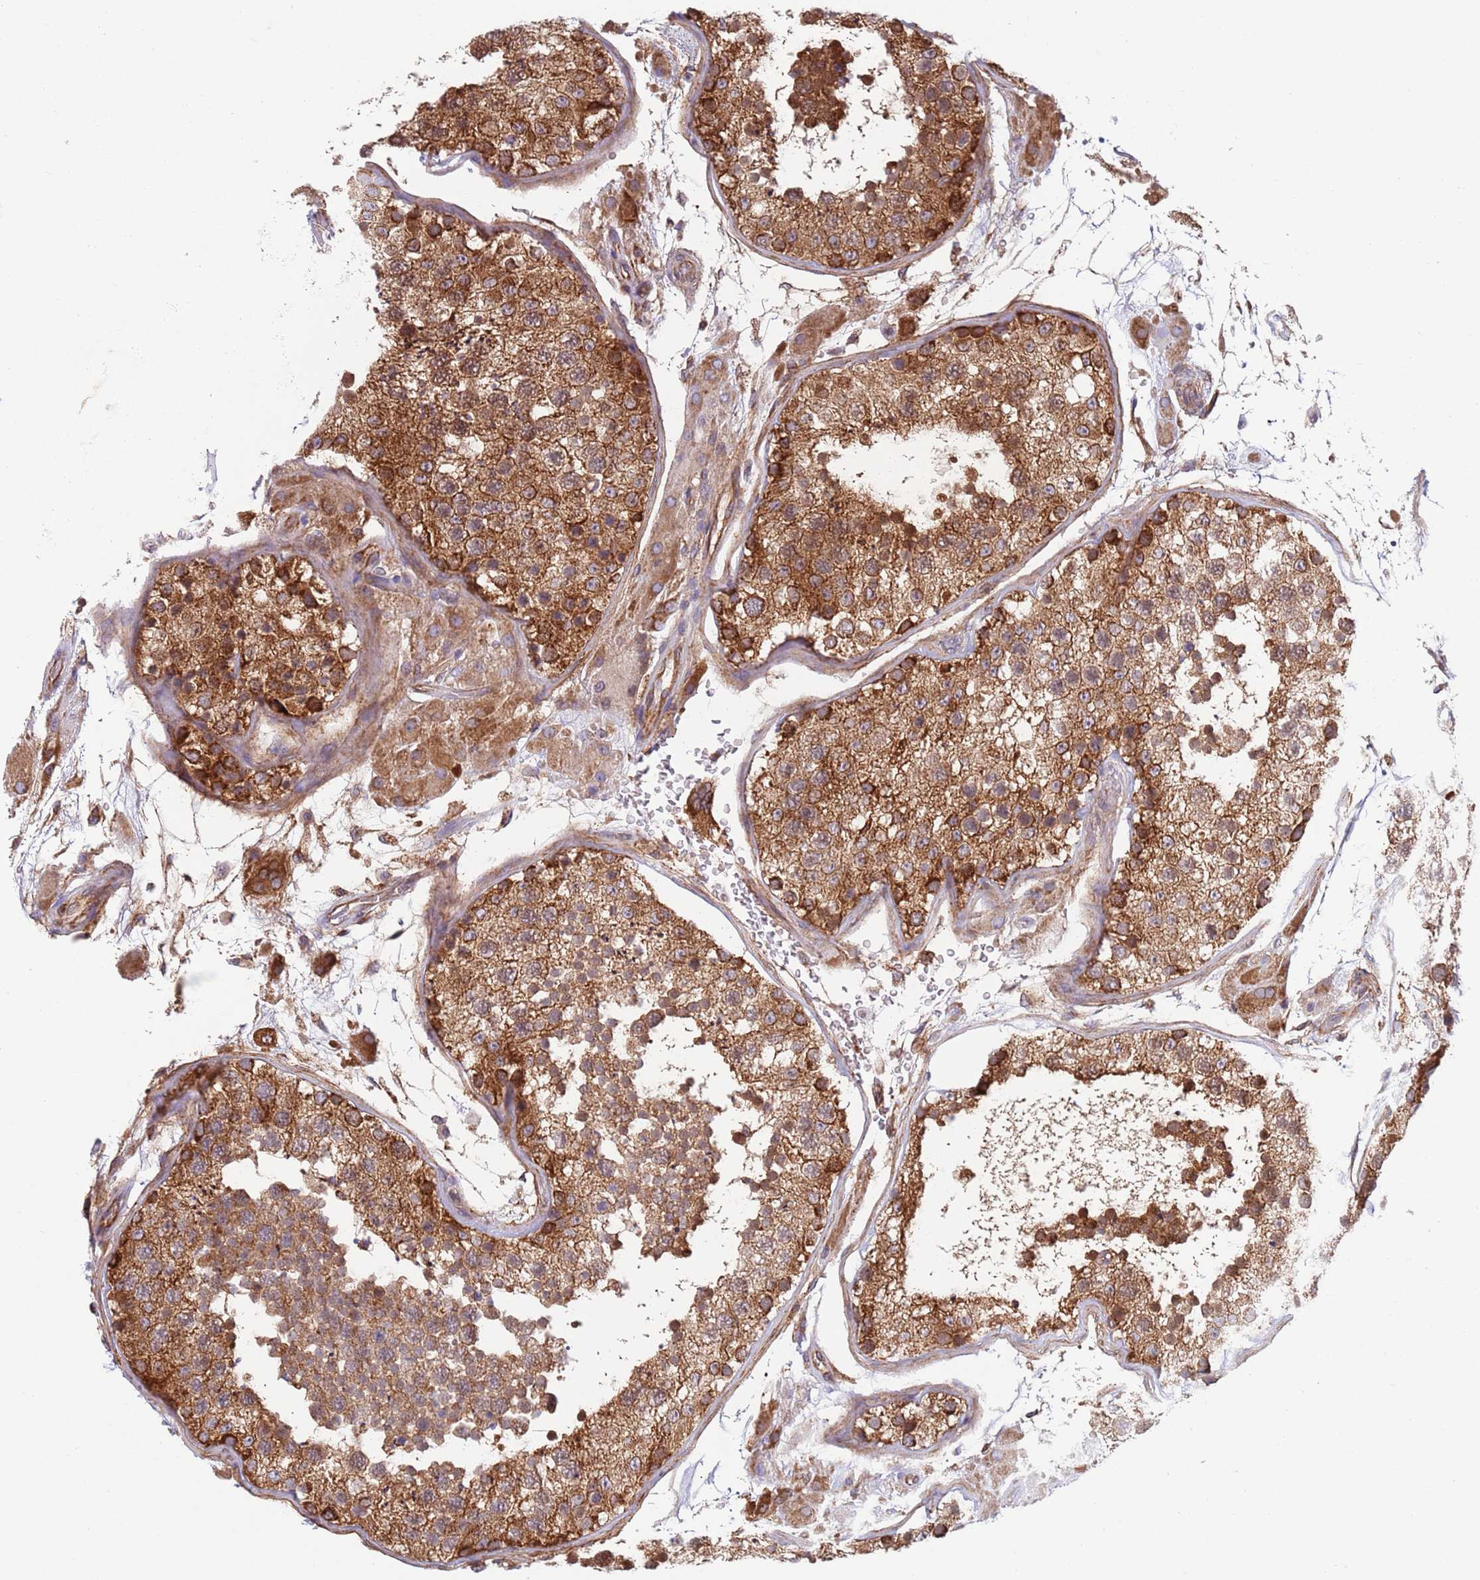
{"staining": {"intensity": "strong", "quantity": "25%-75%", "location": "cytoplasmic/membranous"}, "tissue": "testis", "cell_type": "Cells in seminiferous ducts", "image_type": "normal", "snomed": [{"axis": "morphology", "description": "Normal tissue, NOS"}, {"axis": "topography", "description": "Testis"}], "caption": "The image shows staining of normal testis, revealing strong cytoplasmic/membranous protein positivity (brown color) within cells in seminiferous ducts.", "gene": "ZMYM5", "patient": {"sex": "male", "age": 26}}